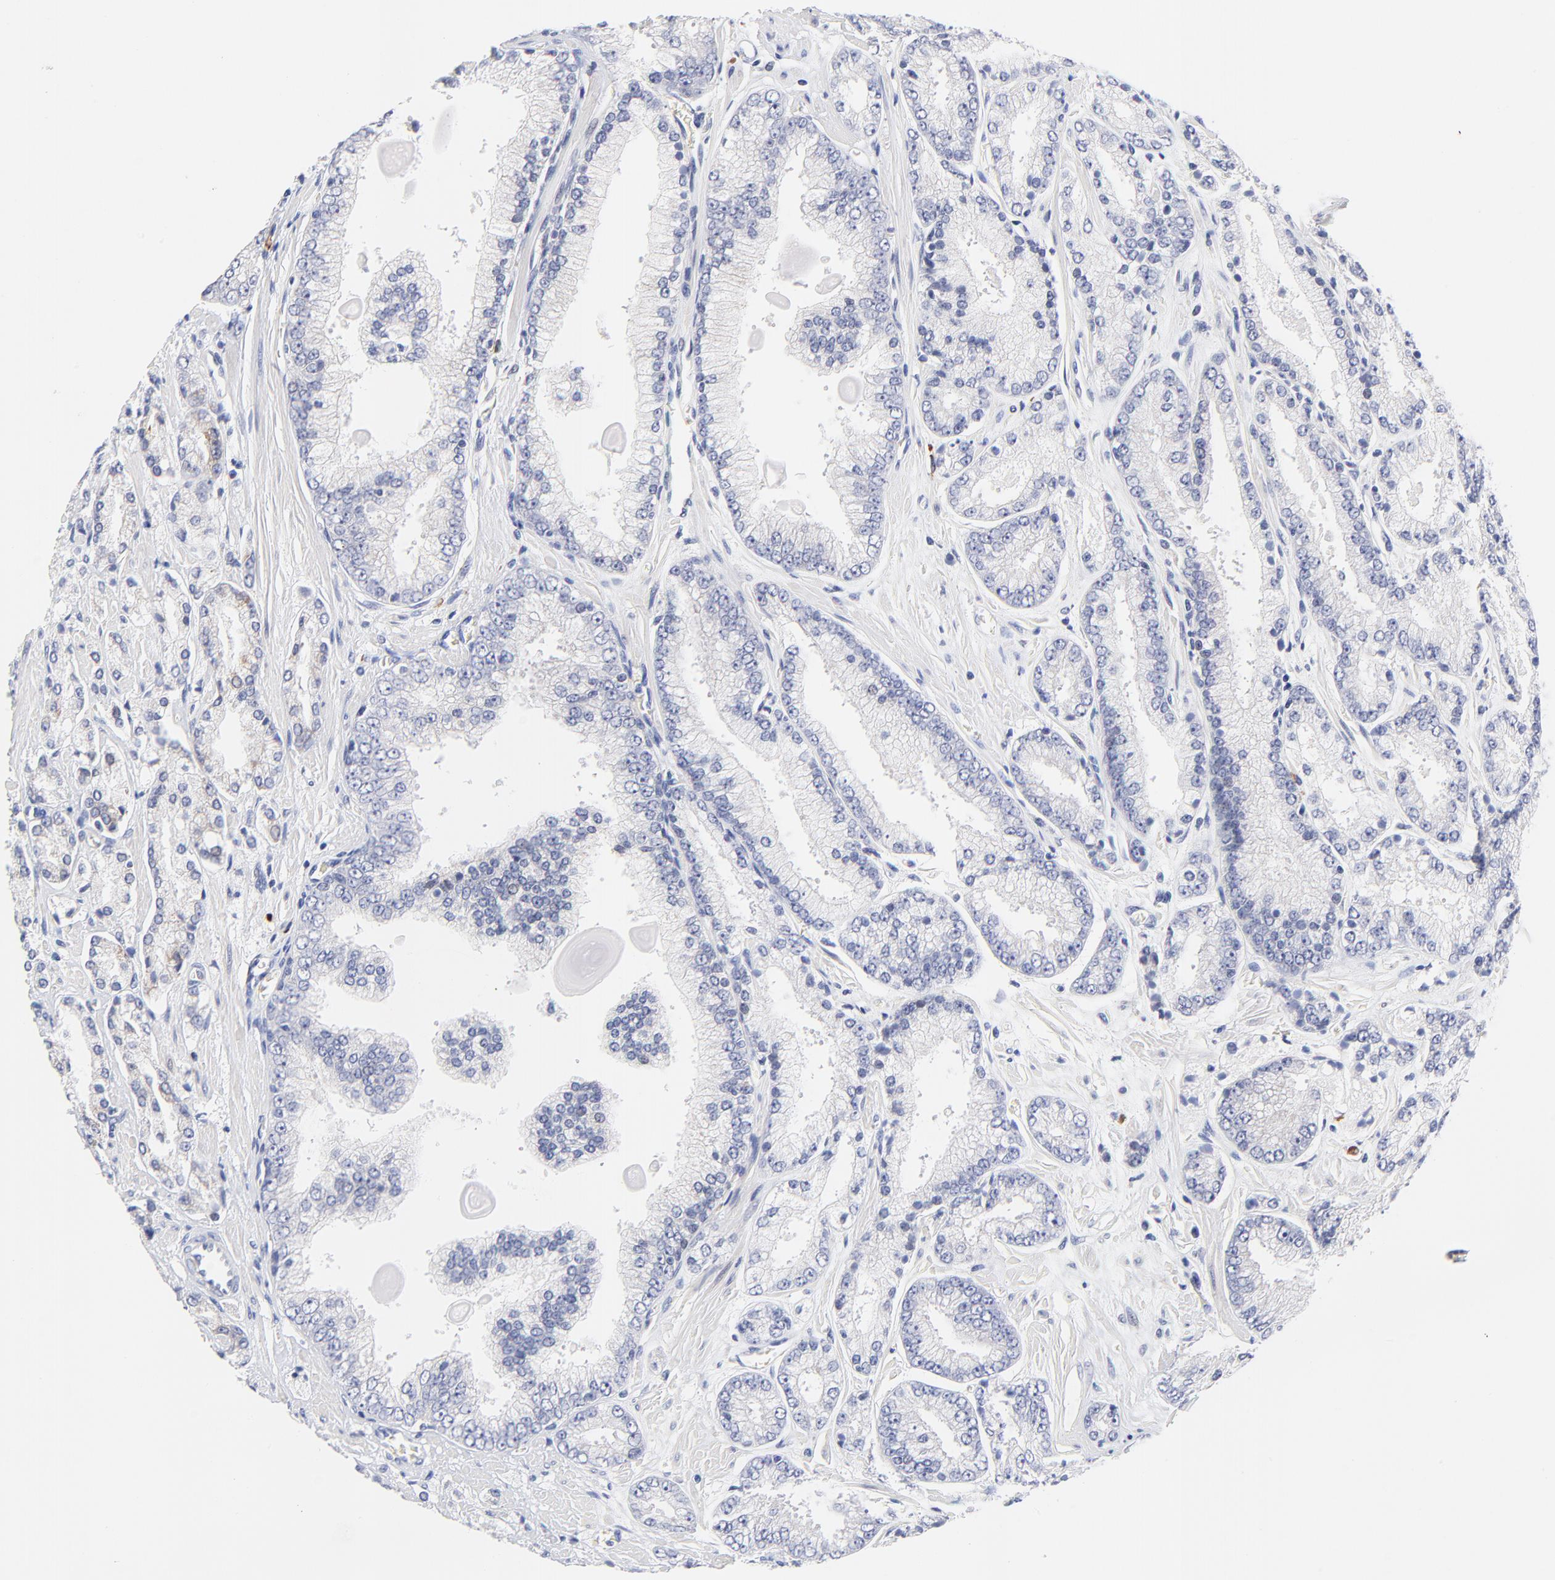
{"staining": {"intensity": "negative", "quantity": "none", "location": "none"}, "tissue": "prostate cancer", "cell_type": "Tumor cells", "image_type": "cancer", "snomed": [{"axis": "morphology", "description": "Adenocarcinoma, High grade"}, {"axis": "topography", "description": "Prostate"}], "caption": "Immunohistochemical staining of human adenocarcinoma (high-grade) (prostate) demonstrates no significant staining in tumor cells. (DAB (3,3'-diaminobenzidine) IHC, high magnification).", "gene": "AFF2", "patient": {"sex": "male", "age": 71}}